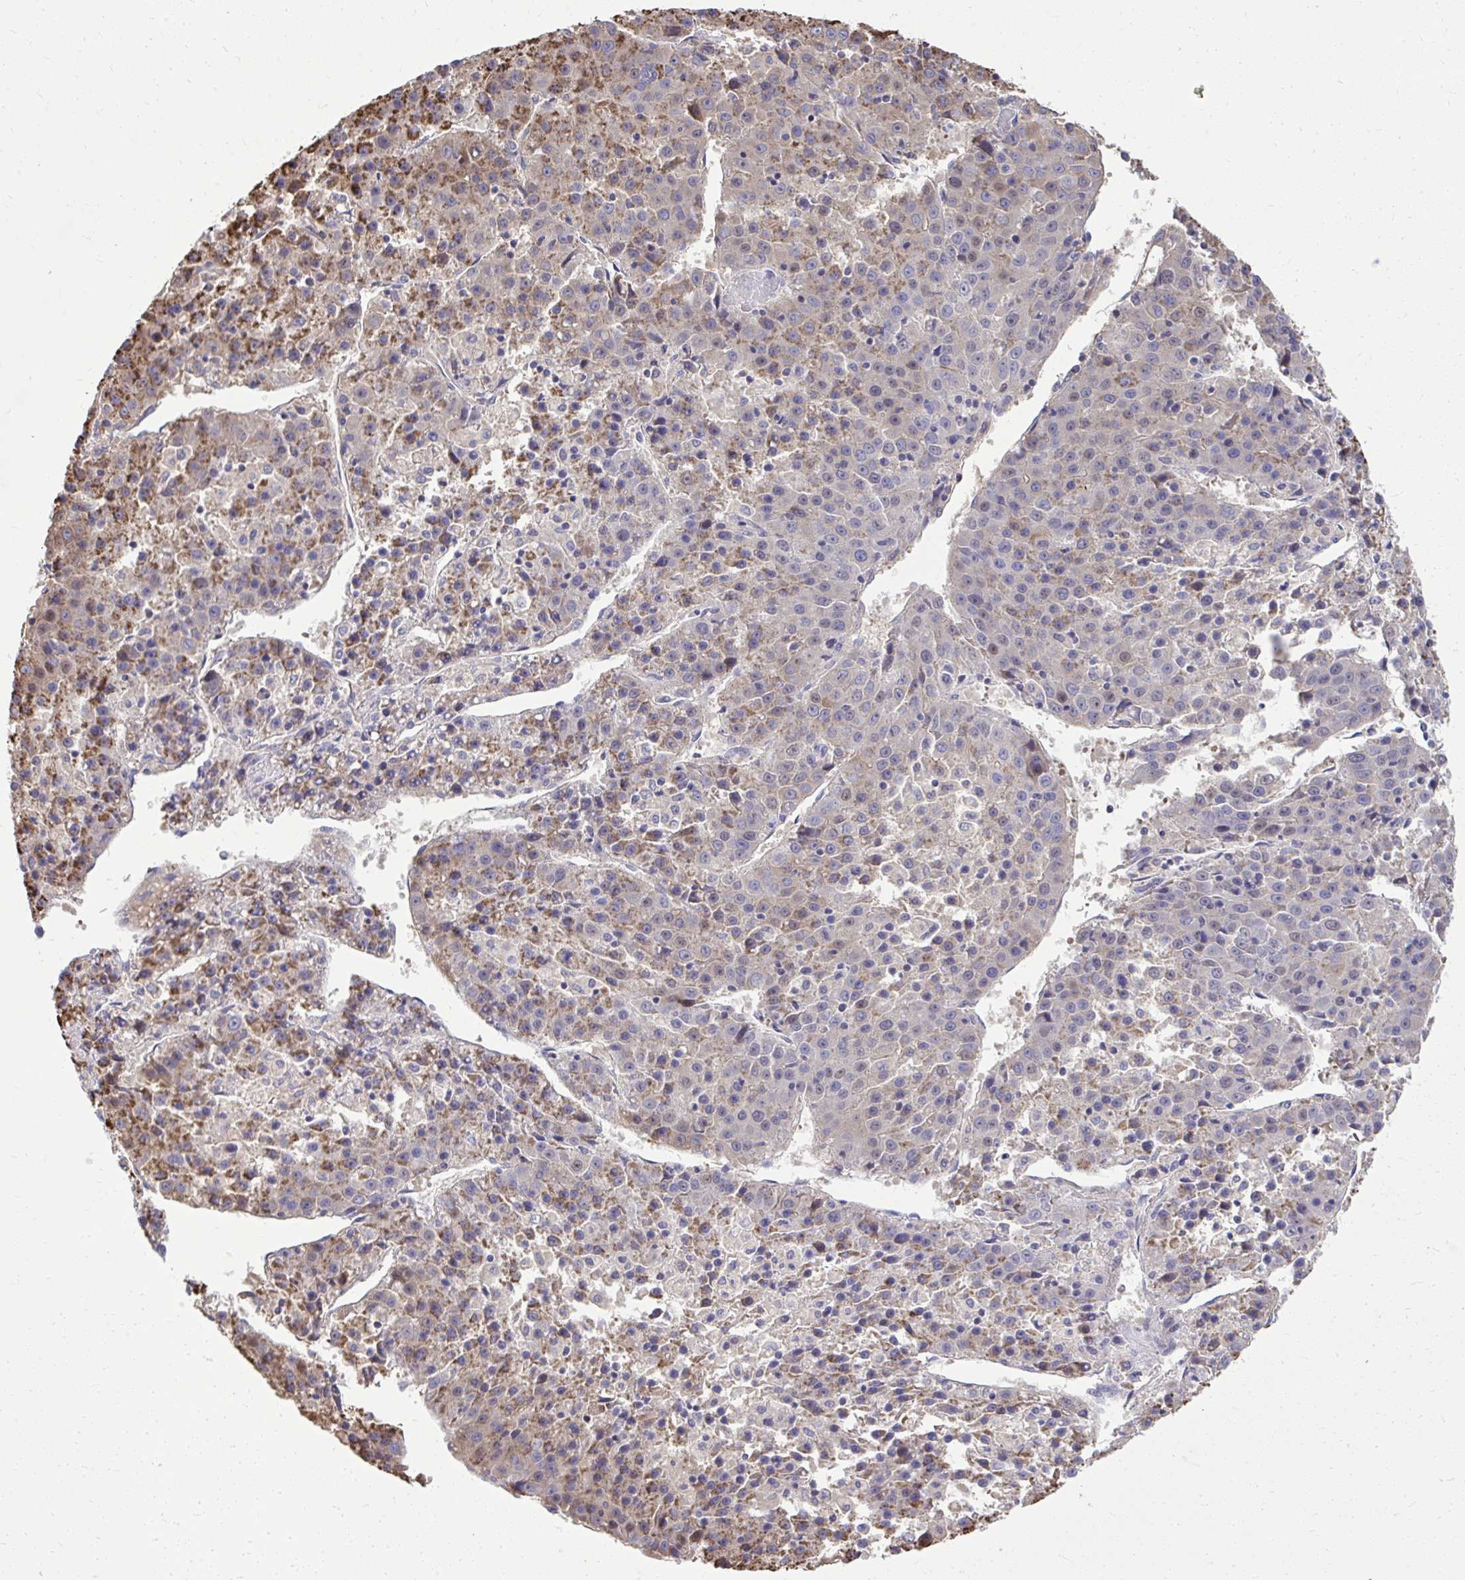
{"staining": {"intensity": "moderate", "quantity": ">75%", "location": "cytoplasmic/membranous"}, "tissue": "liver cancer", "cell_type": "Tumor cells", "image_type": "cancer", "snomed": [{"axis": "morphology", "description": "Carcinoma, Hepatocellular, NOS"}, {"axis": "topography", "description": "Liver"}], "caption": "Immunohistochemistry (IHC) (DAB (3,3'-diaminobenzidine)) staining of liver cancer (hepatocellular carcinoma) exhibits moderate cytoplasmic/membranous protein expression in about >75% of tumor cells. Ihc stains the protein in brown and the nuclei are stained blue.", "gene": "GRK4", "patient": {"sex": "female", "age": 53}}